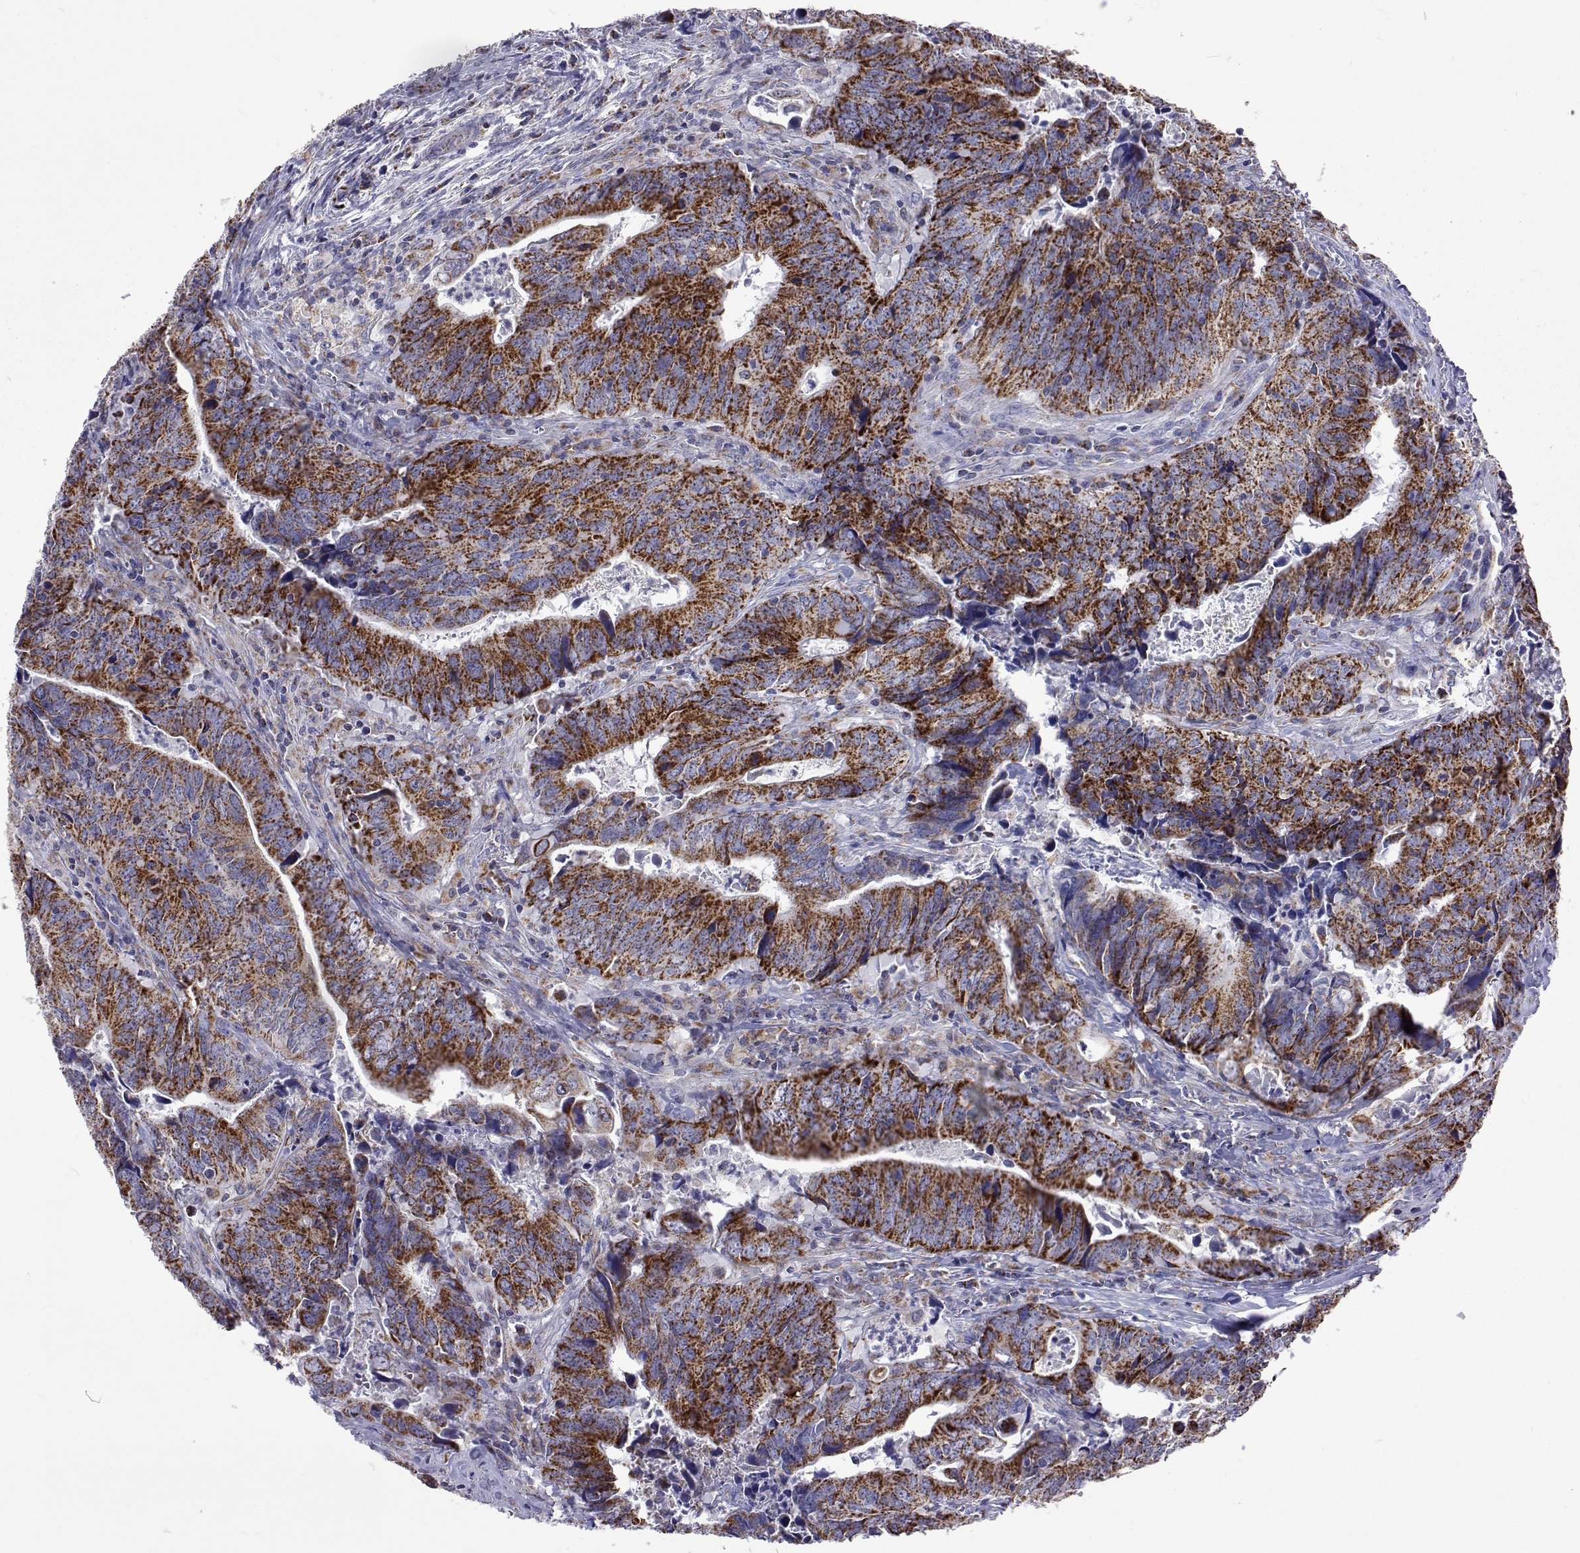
{"staining": {"intensity": "strong", "quantity": ">75%", "location": "cytoplasmic/membranous"}, "tissue": "colorectal cancer", "cell_type": "Tumor cells", "image_type": "cancer", "snomed": [{"axis": "morphology", "description": "Adenocarcinoma, NOS"}, {"axis": "topography", "description": "Colon"}], "caption": "DAB (3,3'-diaminobenzidine) immunohistochemical staining of human colorectal cancer shows strong cytoplasmic/membranous protein expression in approximately >75% of tumor cells.", "gene": "MCCC2", "patient": {"sex": "female", "age": 82}}